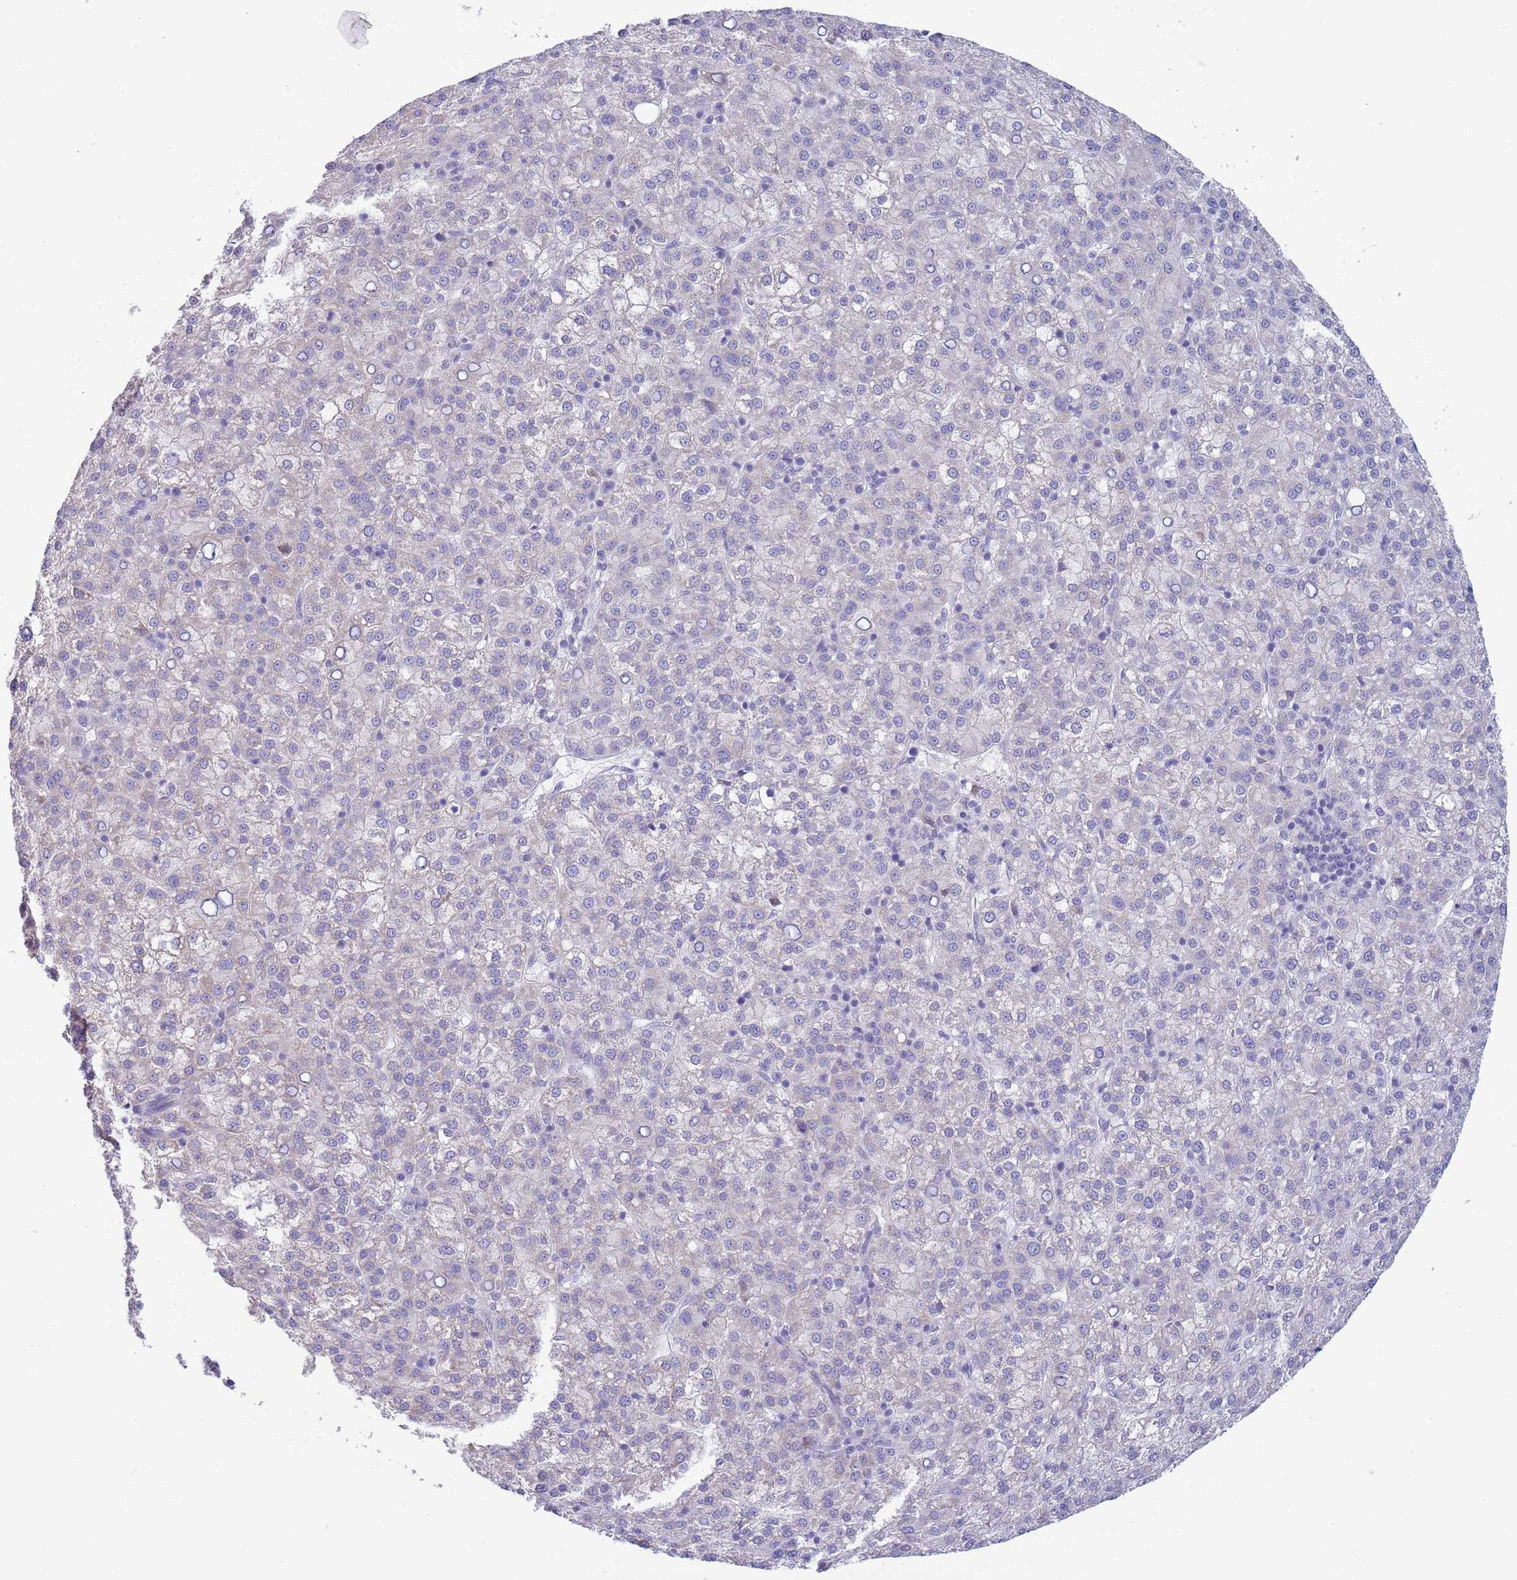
{"staining": {"intensity": "moderate", "quantity": "<25%", "location": "cytoplasmic/membranous"}, "tissue": "liver cancer", "cell_type": "Tumor cells", "image_type": "cancer", "snomed": [{"axis": "morphology", "description": "Carcinoma, Hepatocellular, NOS"}, {"axis": "topography", "description": "Liver"}], "caption": "Liver cancer (hepatocellular carcinoma) stained for a protein (brown) shows moderate cytoplasmic/membranous positive staining in approximately <25% of tumor cells.", "gene": "DDHD1", "patient": {"sex": "female", "age": 58}}